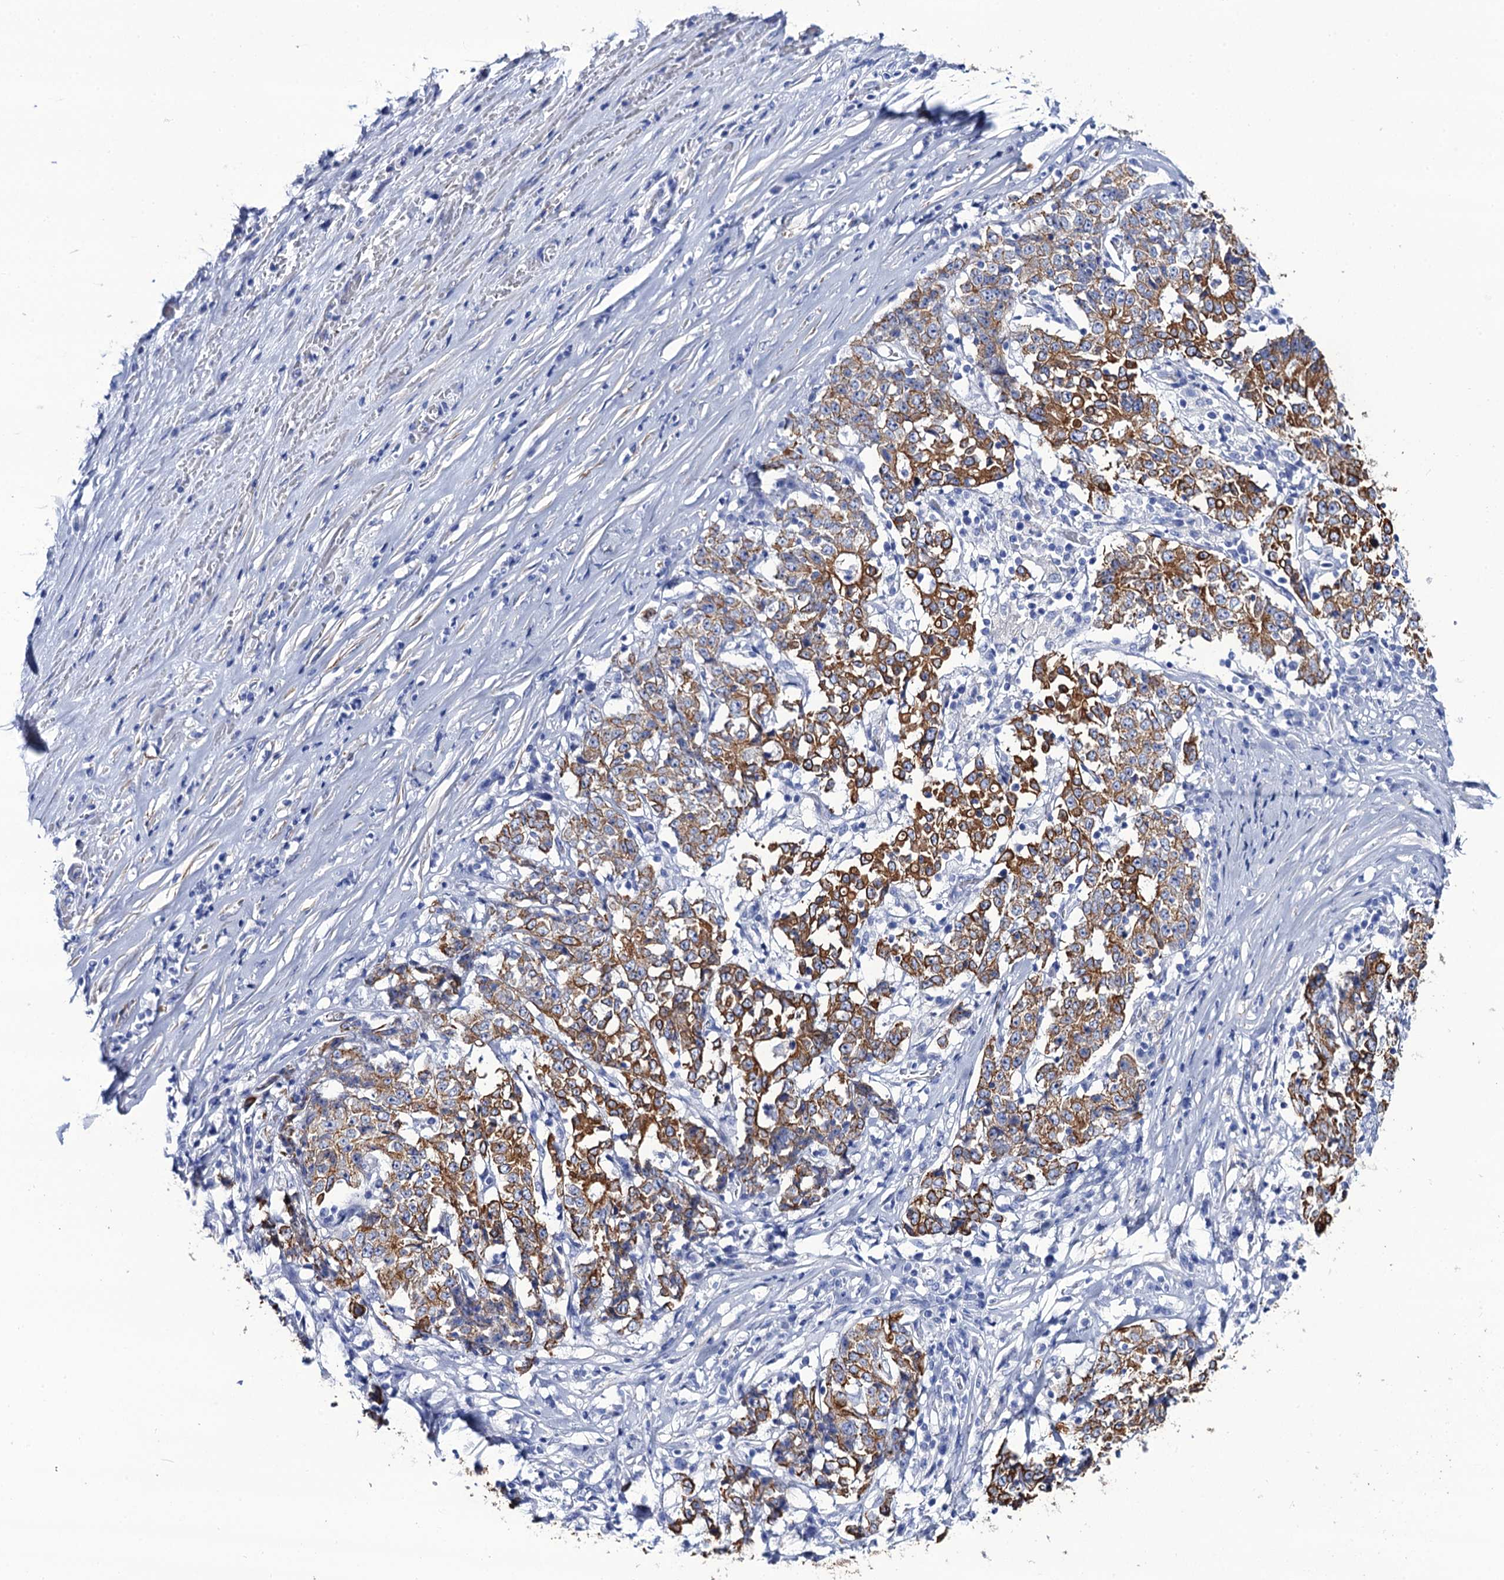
{"staining": {"intensity": "moderate", "quantity": ">75%", "location": "cytoplasmic/membranous"}, "tissue": "stomach cancer", "cell_type": "Tumor cells", "image_type": "cancer", "snomed": [{"axis": "morphology", "description": "Adenocarcinoma, NOS"}, {"axis": "topography", "description": "Stomach"}], "caption": "Immunohistochemistry histopathology image of neoplastic tissue: adenocarcinoma (stomach) stained using IHC exhibits medium levels of moderate protein expression localized specifically in the cytoplasmic/membranous of tumor cells, appearing as a cytoplasmic/membranous brown color.", "gene": "RAB3IP", "patient": {"sex": "male", "age": 59}}